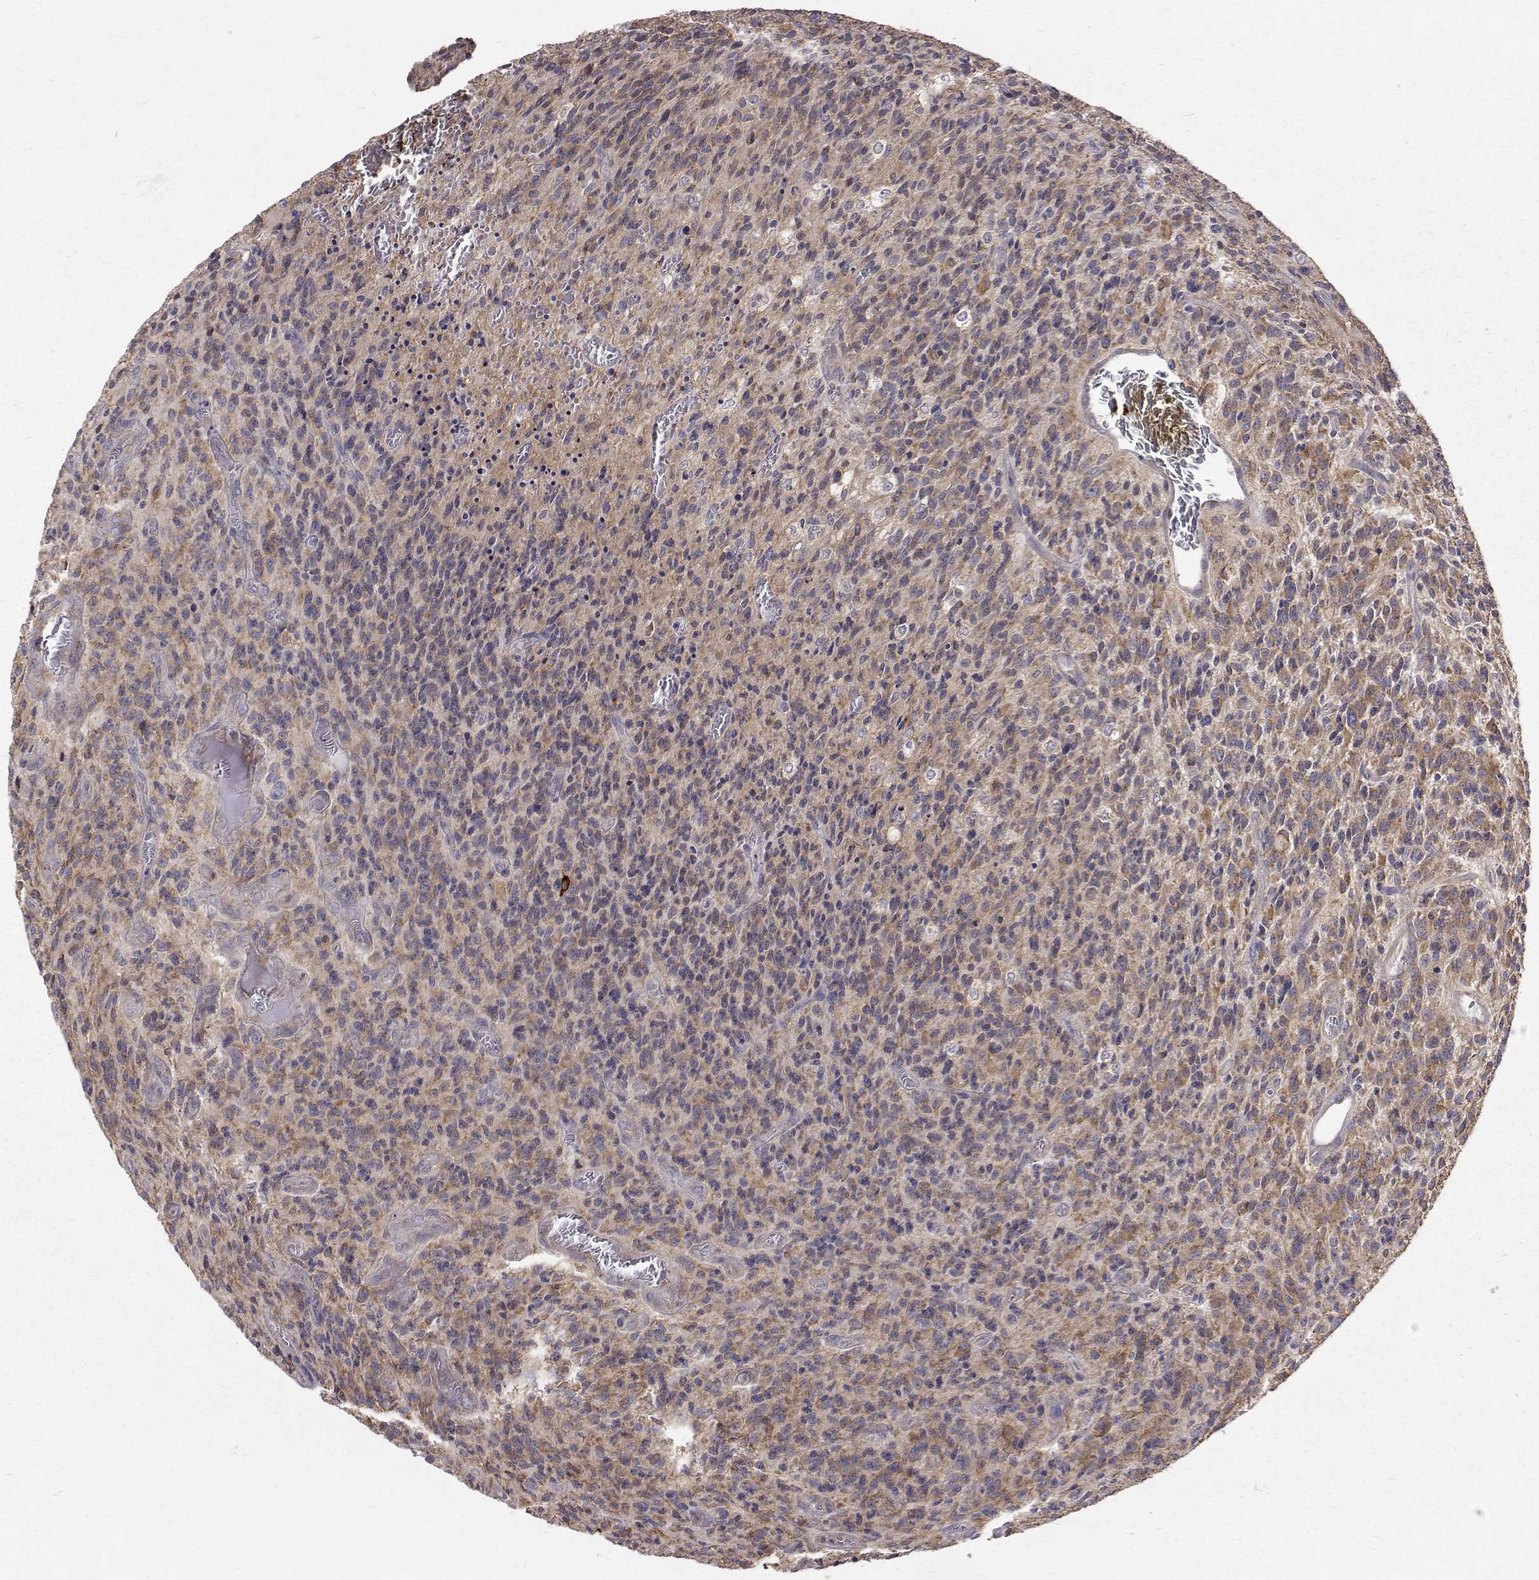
{"staining": {"intensity": "weak", "quantity": ">75%", "location": "cytoplasmic/membranous"}, "tissue": "glioma", "cell_type": "Tumor cells", "image_type": "cancer", "snomed": [{"axis": "morphology", "description": "Glioma, malignant, High grade"}, {"axis": "topography", "description": "Brain"}], "caption": "IHC of high-grade glioma (malignant) displays low levels of weak cytoplasmic/membranous positivity in about >75% of tumor cells.", "gene": "FARSB", "patient": {"sex": "male", "age": 76}}